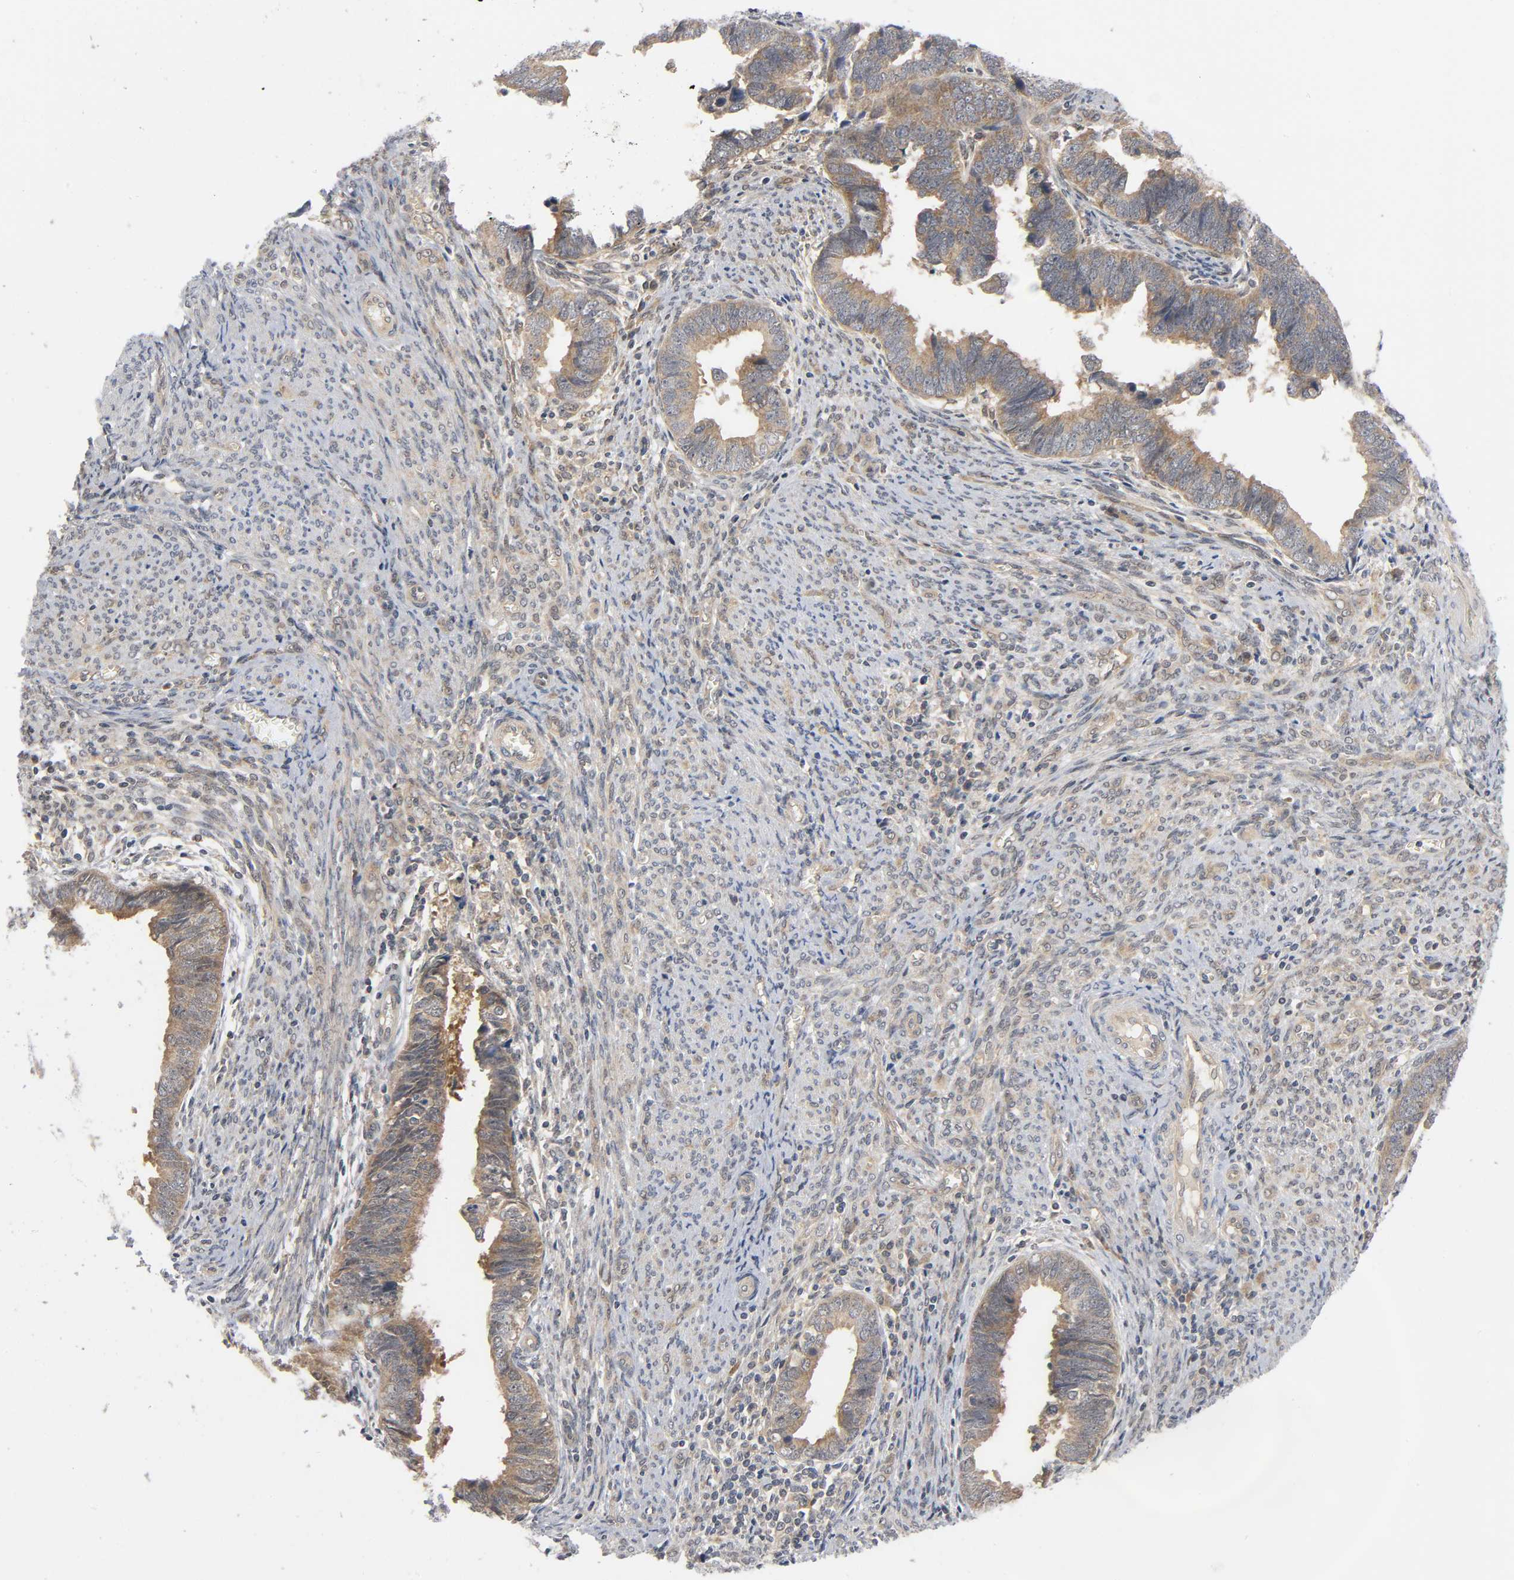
{"staining": {"intensity": "moderate", "quantity": ">75%", "location": "cytoplasmic/membranous"}, "tissue": "endometrial cancer", "cell_type": "Tumor cells", "image_type": "cancer", "snomed": [{"axis": "morphology", "description": "Adenocarcinoma, NOS"}, {"axis": "topography", "description": "Endometrium"}], "caption": "Endometrial adenocarcinoma stained with DAB immunohistochemistry (IHC) exhibits medium levels of moderate cytoplasmic/membranous positivity in about >75% of tumor cells.", "gene": "MAPK8", "patient": {"sex": "female", "age": 75}}